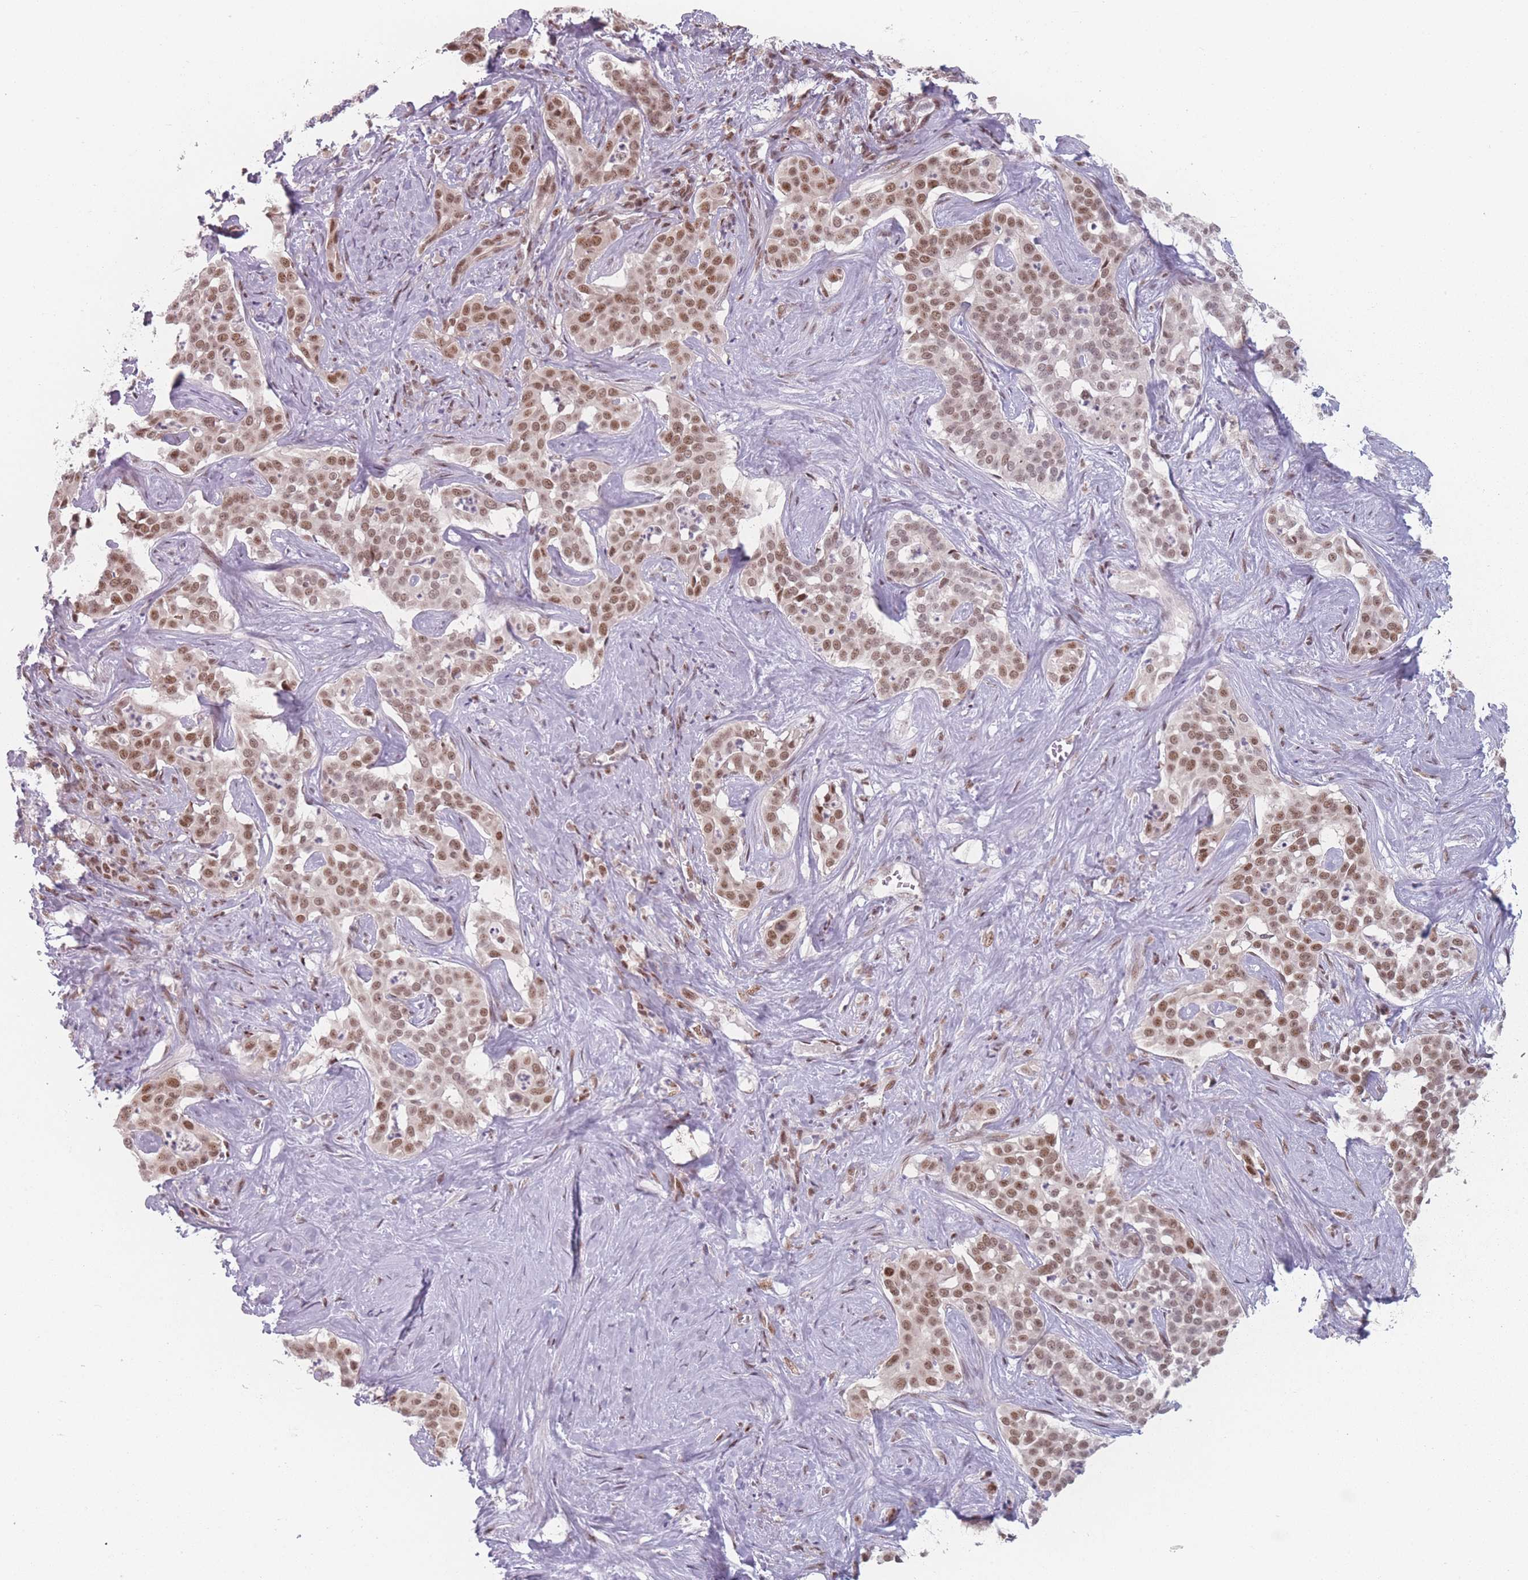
{"staining": {"intensity": "moderate", "quantity": ">75%", "location": "nuclear"}, "tissue": "liver cancer", "cell_type": "Tumor cells", "image_type": "cancer", "snomed": [{"axis": "morphology", "description": "Cholangiocarcinoma"}, {"axis": "topography", "description": "Liver"}], "caption": "Immunohistochemistry (IHC) photomicrograph of neoplastic tissue: cholangiocarcinoma (liver) stained using IHC exhibits medium levels of moderate protein expression localized specifically in the nuclear of tumor cells, appearing as a nuclear brown color.", "gene": "ZC3H14", "patient": {"sex": "male", "age": 67}}